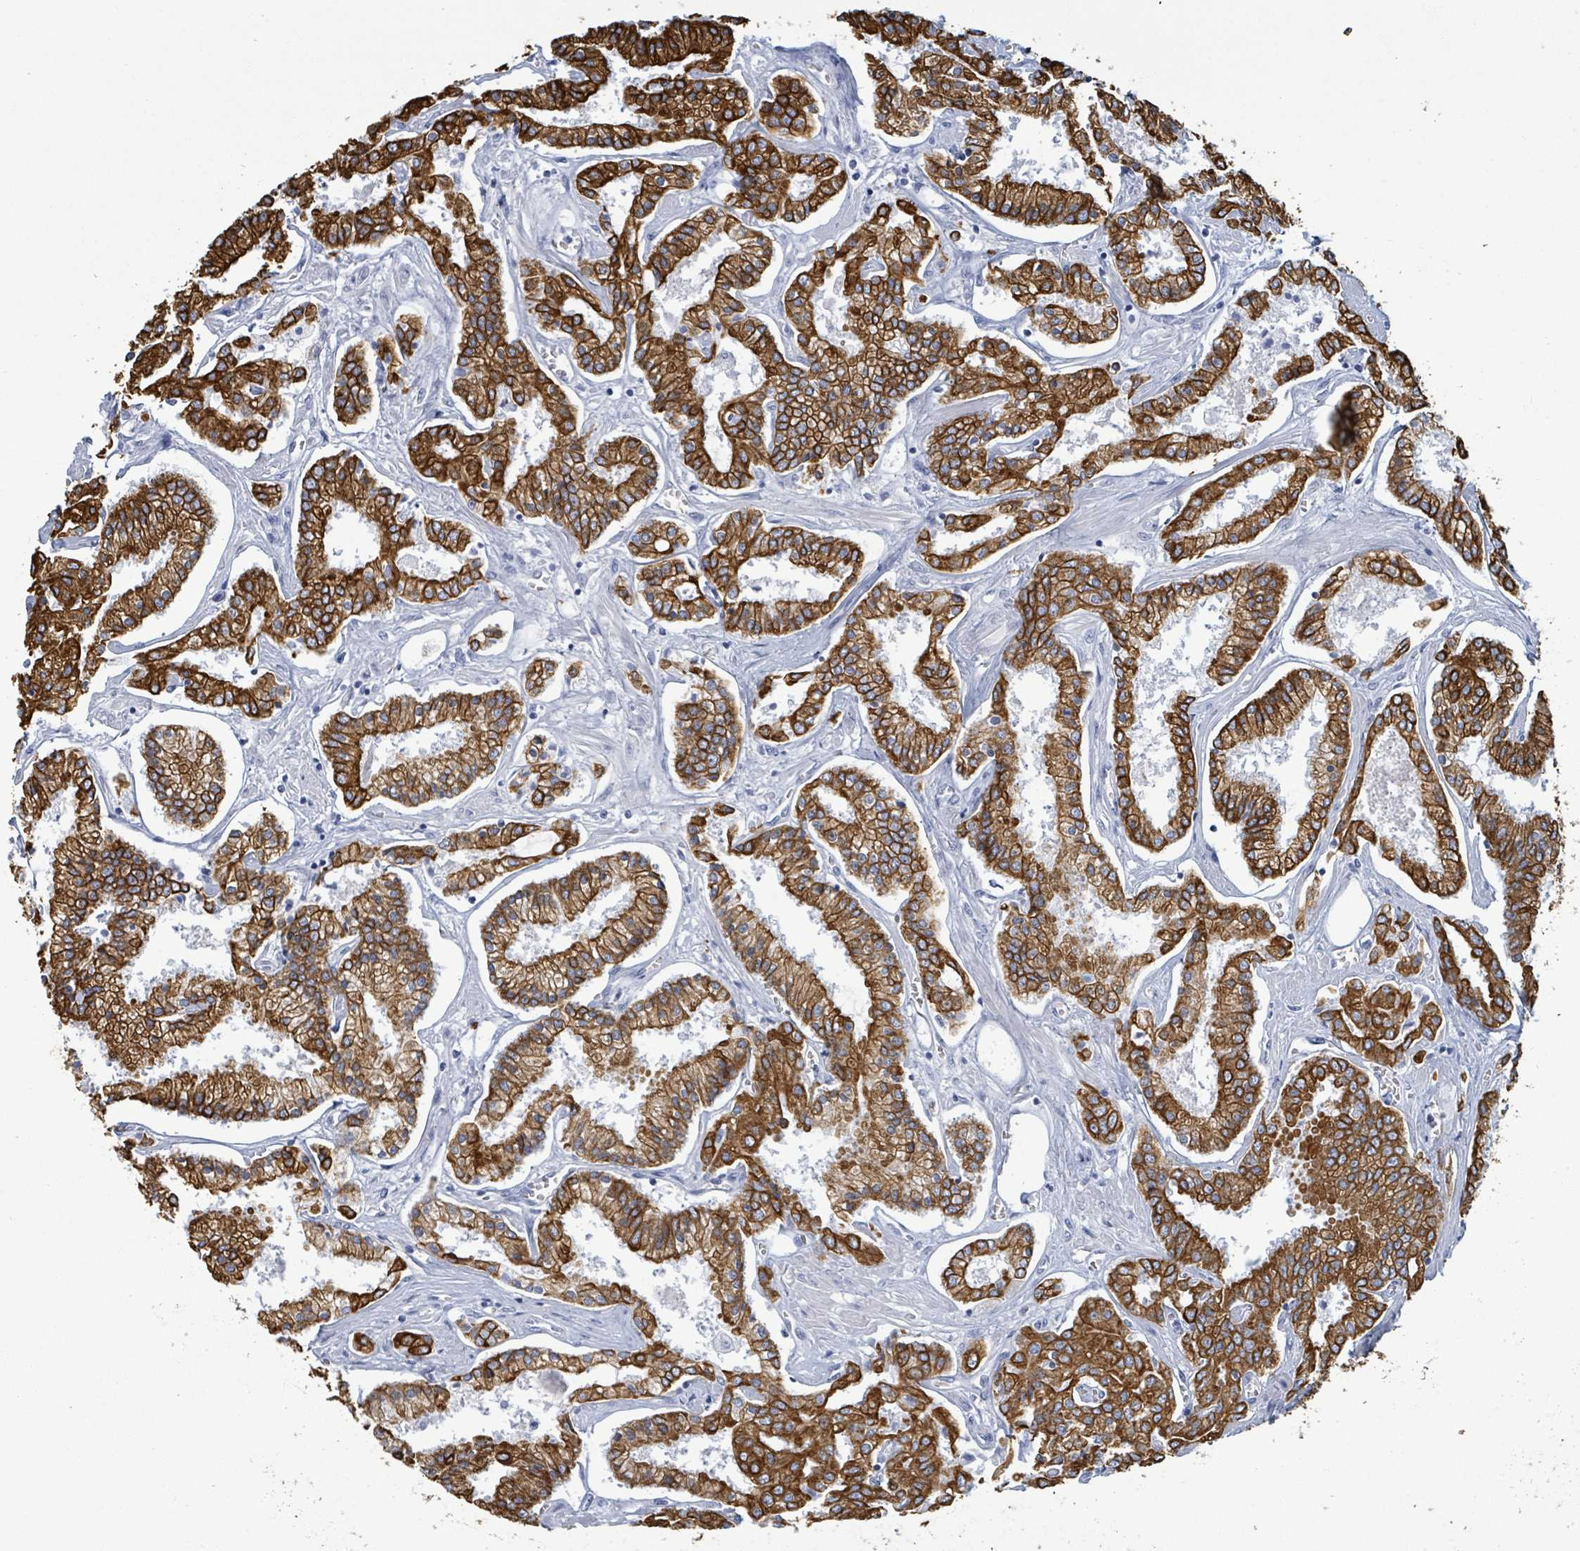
{"staining": {"intensity": "strong", "quantity": ">75%", "location": "cytoplasmic/membranous"}, "tissue": "prostate cancer", "cell_type": "Tumor cells", "image_type": "cancer", "snomed": [{"axis": "morphology", "description": "Adenocarcinoma, High grade"}, {"axis": "topography", "description": "Prostate"}], "caption": "Immunohistochemistry histopathology image of human prostate cancer stained for a protein (brown), which shows high levels of strong cytoplasmic/membranous expression in about >75% of tumor cells.", "gene": "KRT8", "patient": {"sex": "male", "age": 71}}